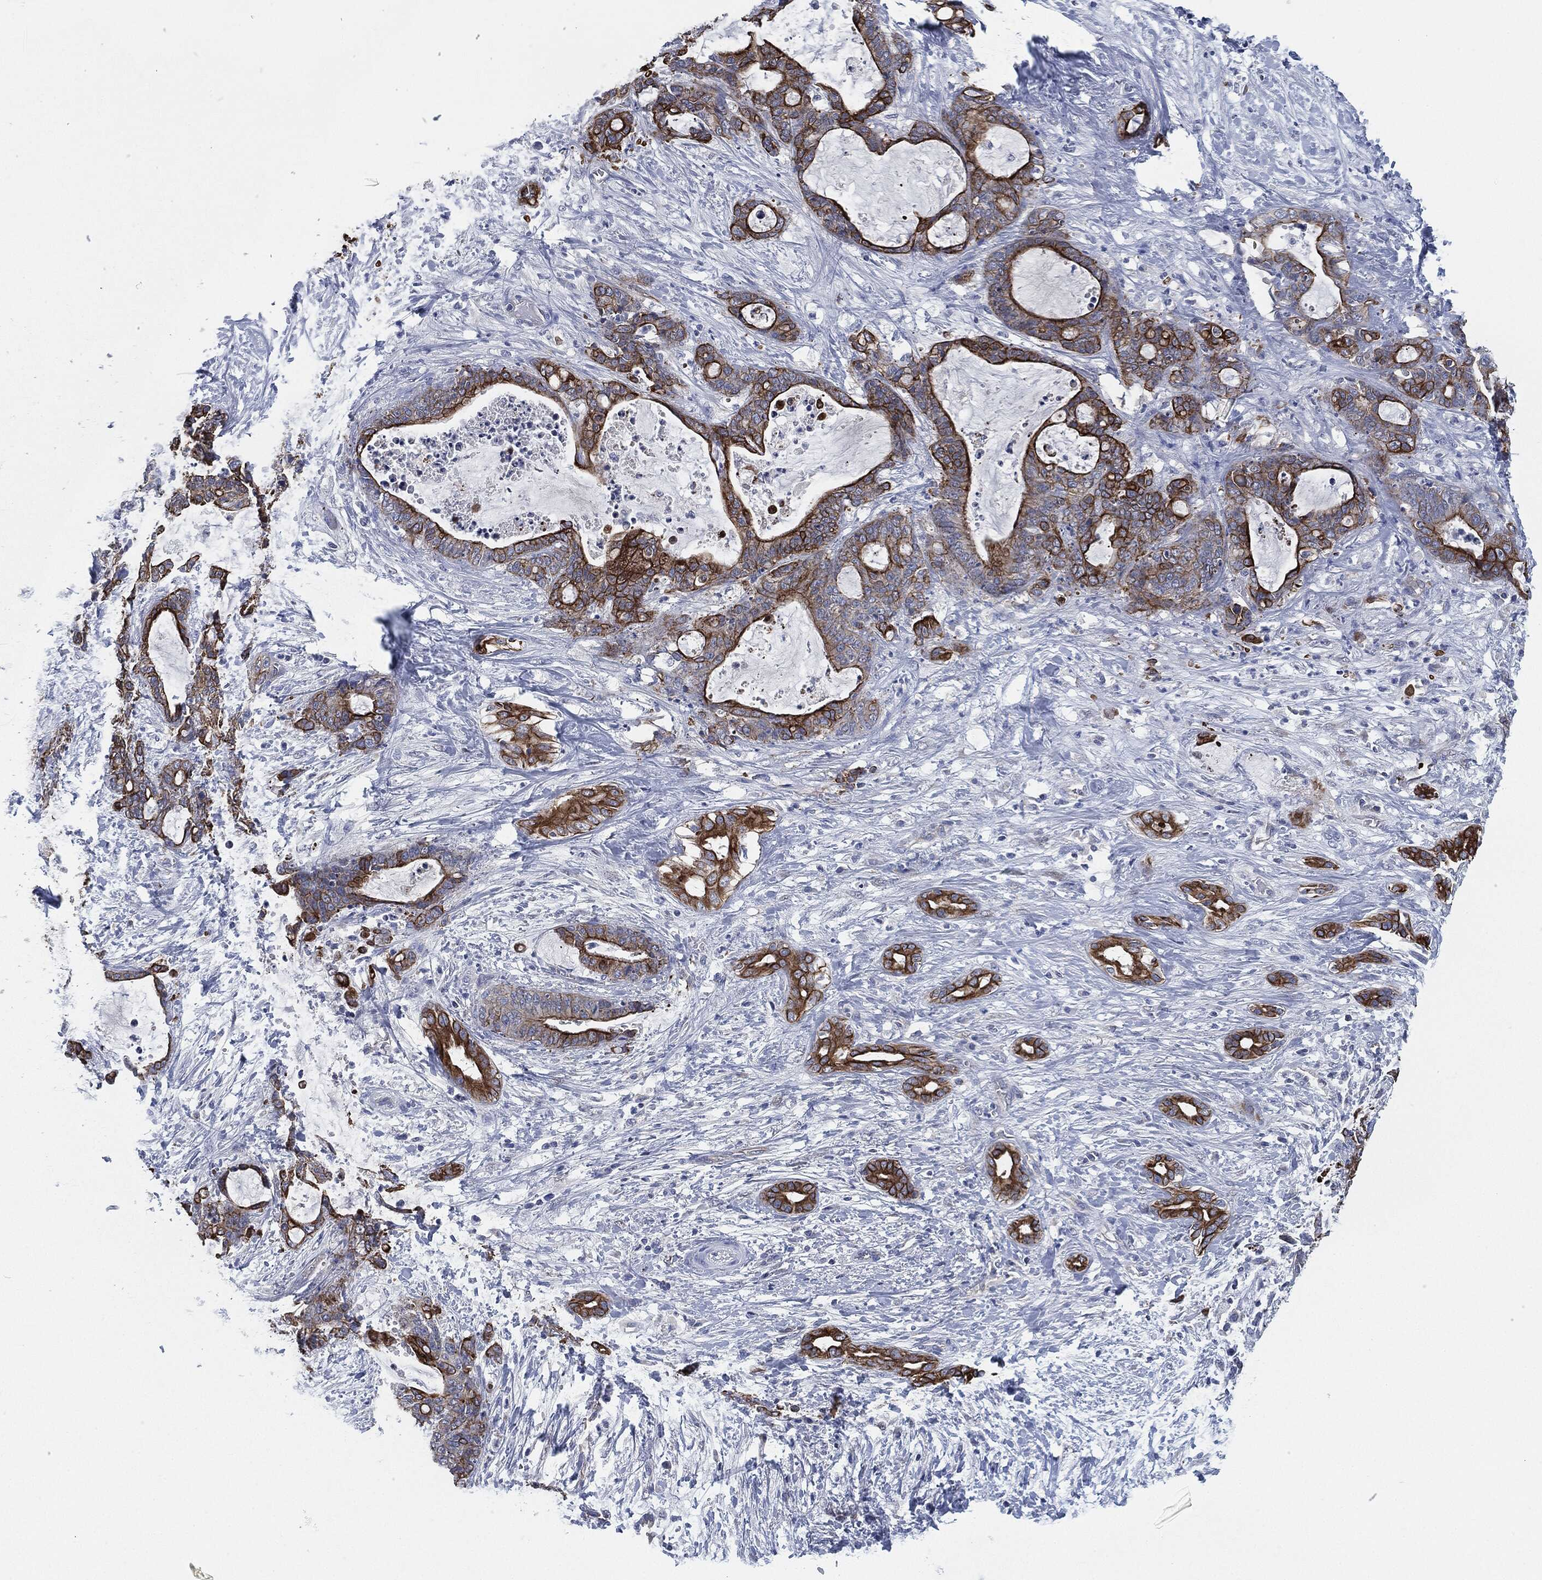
{"staining": {"intensity": "strong", "quantity": ">75%", "location": "cytoplasmic/membranous"}, "tissue": "liver cancer", "cell_type": "Tumor cells", "image_type": "cancer", "snomed": [{"axis": "morphology", "description": "Cholangiocarcinoma"}, {"axis": "topography", "description": "Liver"}], "caption": "Immunohistochemistry (IHC) (DAB (3,3'-diaminobenzidine)) staining of human liver cancer (cholangiocarcinoma) displays strong cytoplasmic/membranous protein positivity in approximately >75% of tumor cells.", "gene": "SHROOM2", "patient": {"sex": "female", "age": 73}}